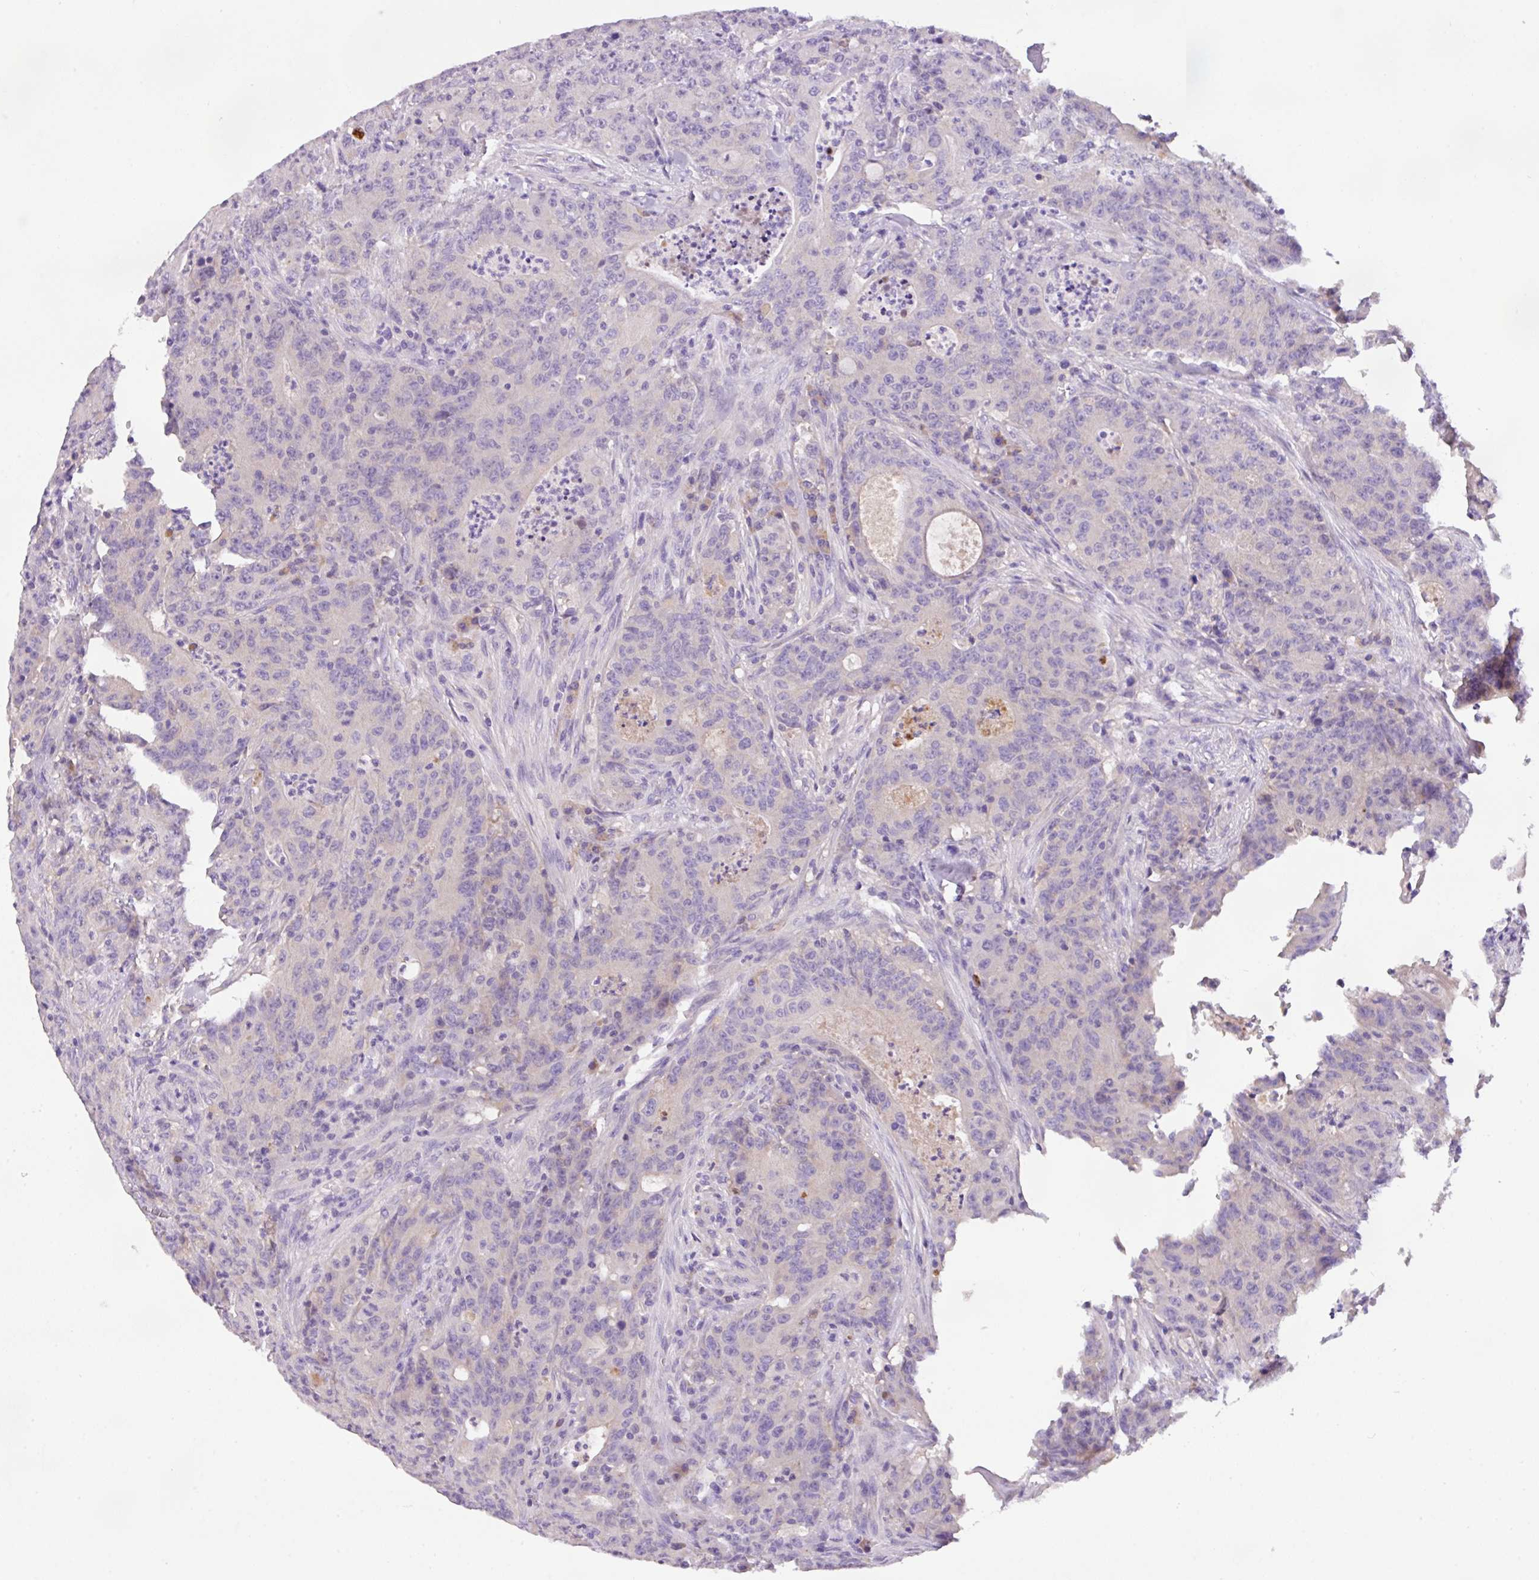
{"staining": {"intensity": "negative", "quantity": "none", "location": "none"}, "tissue": "colorectal cancer", "cell_type": "Tumor cells", "image_type": "cancer", "snomed": [{"axis": "morphology", "description": "Adenocarcinoma, NOS"}, {"axis": "topography", "description": "Colon"}], "caption": "High magnification brightfield microscopy of colorectal adenocarcinoma stained with DAB (brown) and counterstained with hematoxylin (blue): tumor cells show no significant positivity.", "gene": "ANXA2R", "patient": {"sex": "male", "age": 83}}